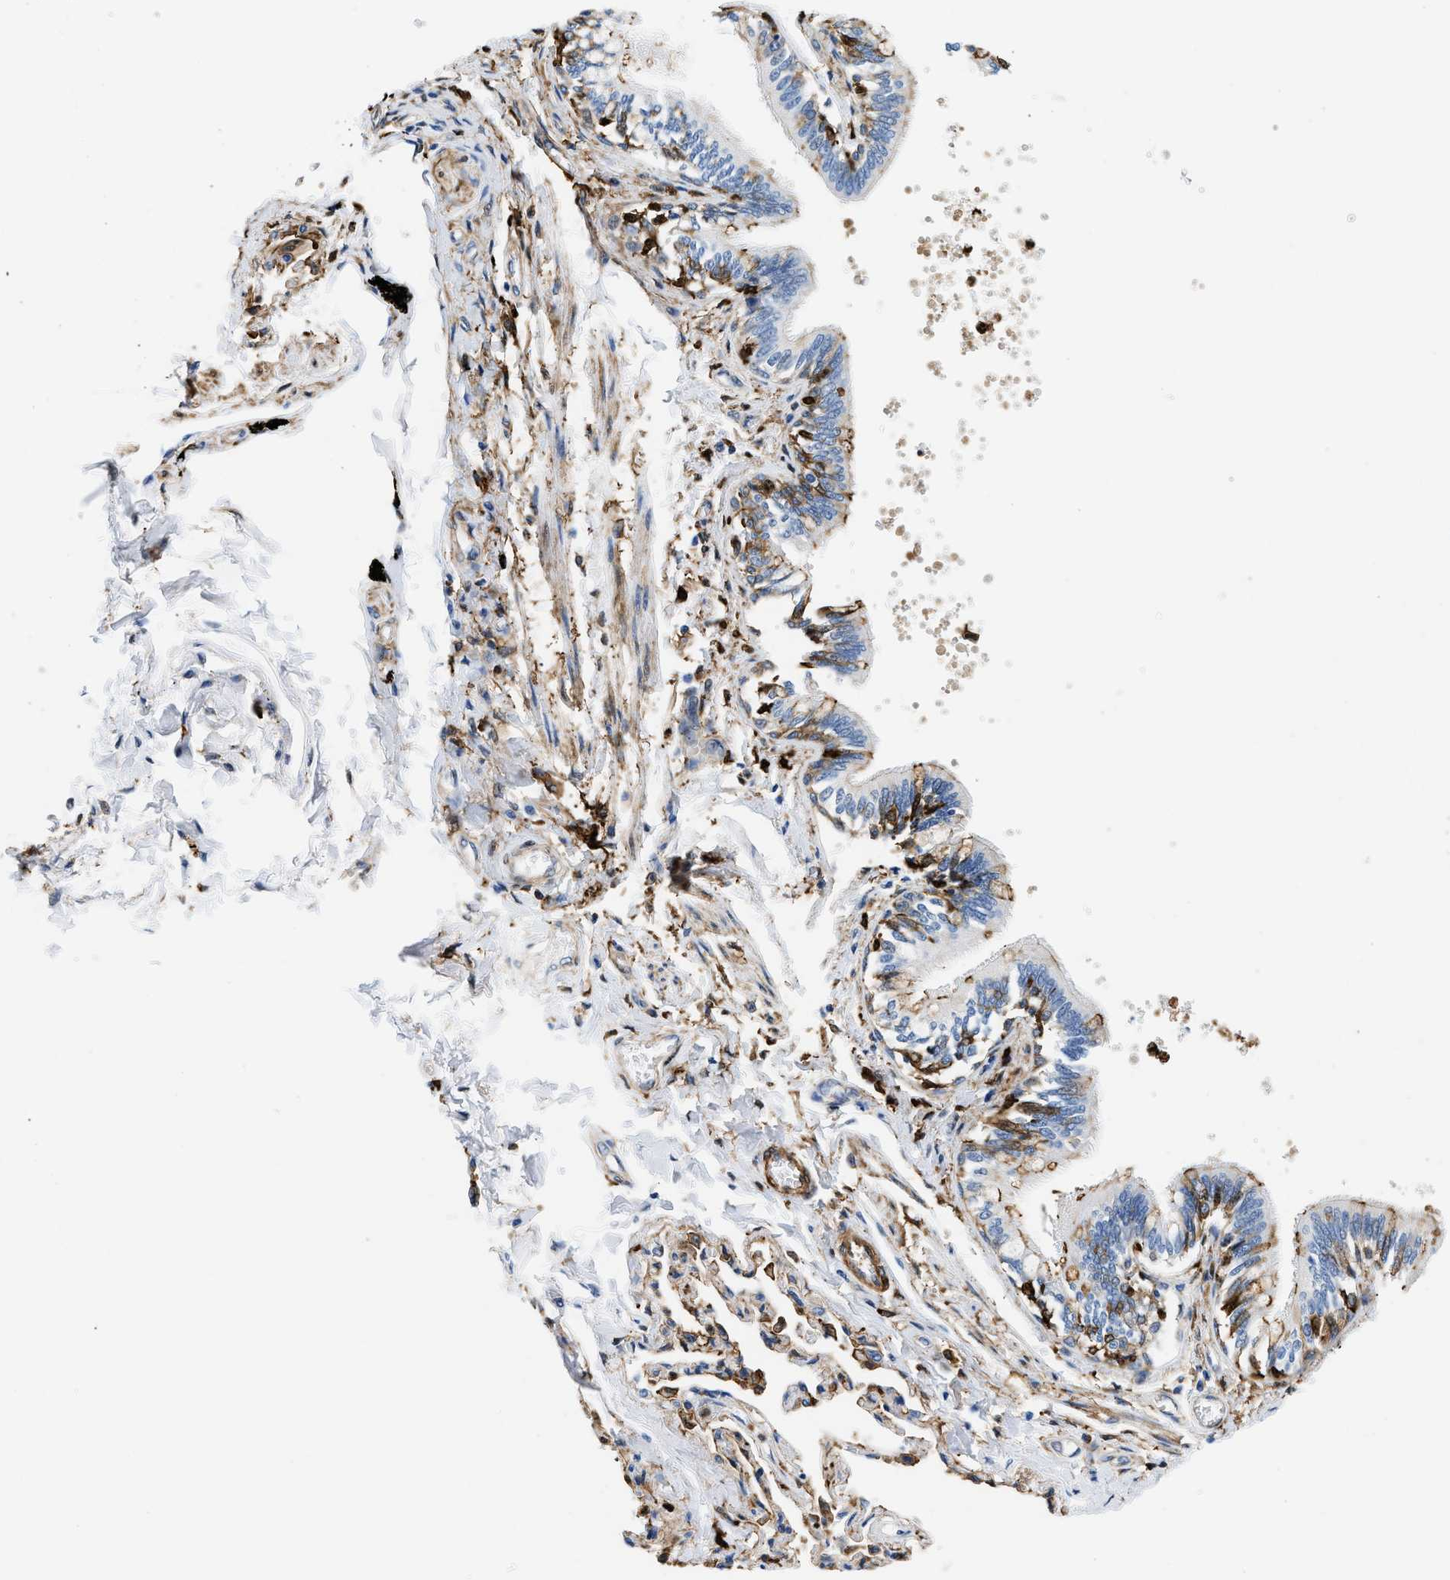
{"staining": {"intensity": "moderate", "quantity": "25%-75%", "location": "cytoplasmic/membranous"}, "tissue": "bronchus", "cell_type": "Respiratory epithelial cells", "image_type": "normal", "snomed": [{"axis": "morphology", "description": "Normal tissue, NOS"}, {"axis": "topography", "description": "Lung"}], "caption": "Protein staining exhibits moderate cytoplasmic/membranous expression in about 25%-75% of respiratory epithelial cells in benign bronchus. The staining was performed using DAB, with brown indicating positive protein expression. Nuclei are stained blue with hematoxylin.", "gene": "GSN", "patient": {"sex": "male", "age": 64}}